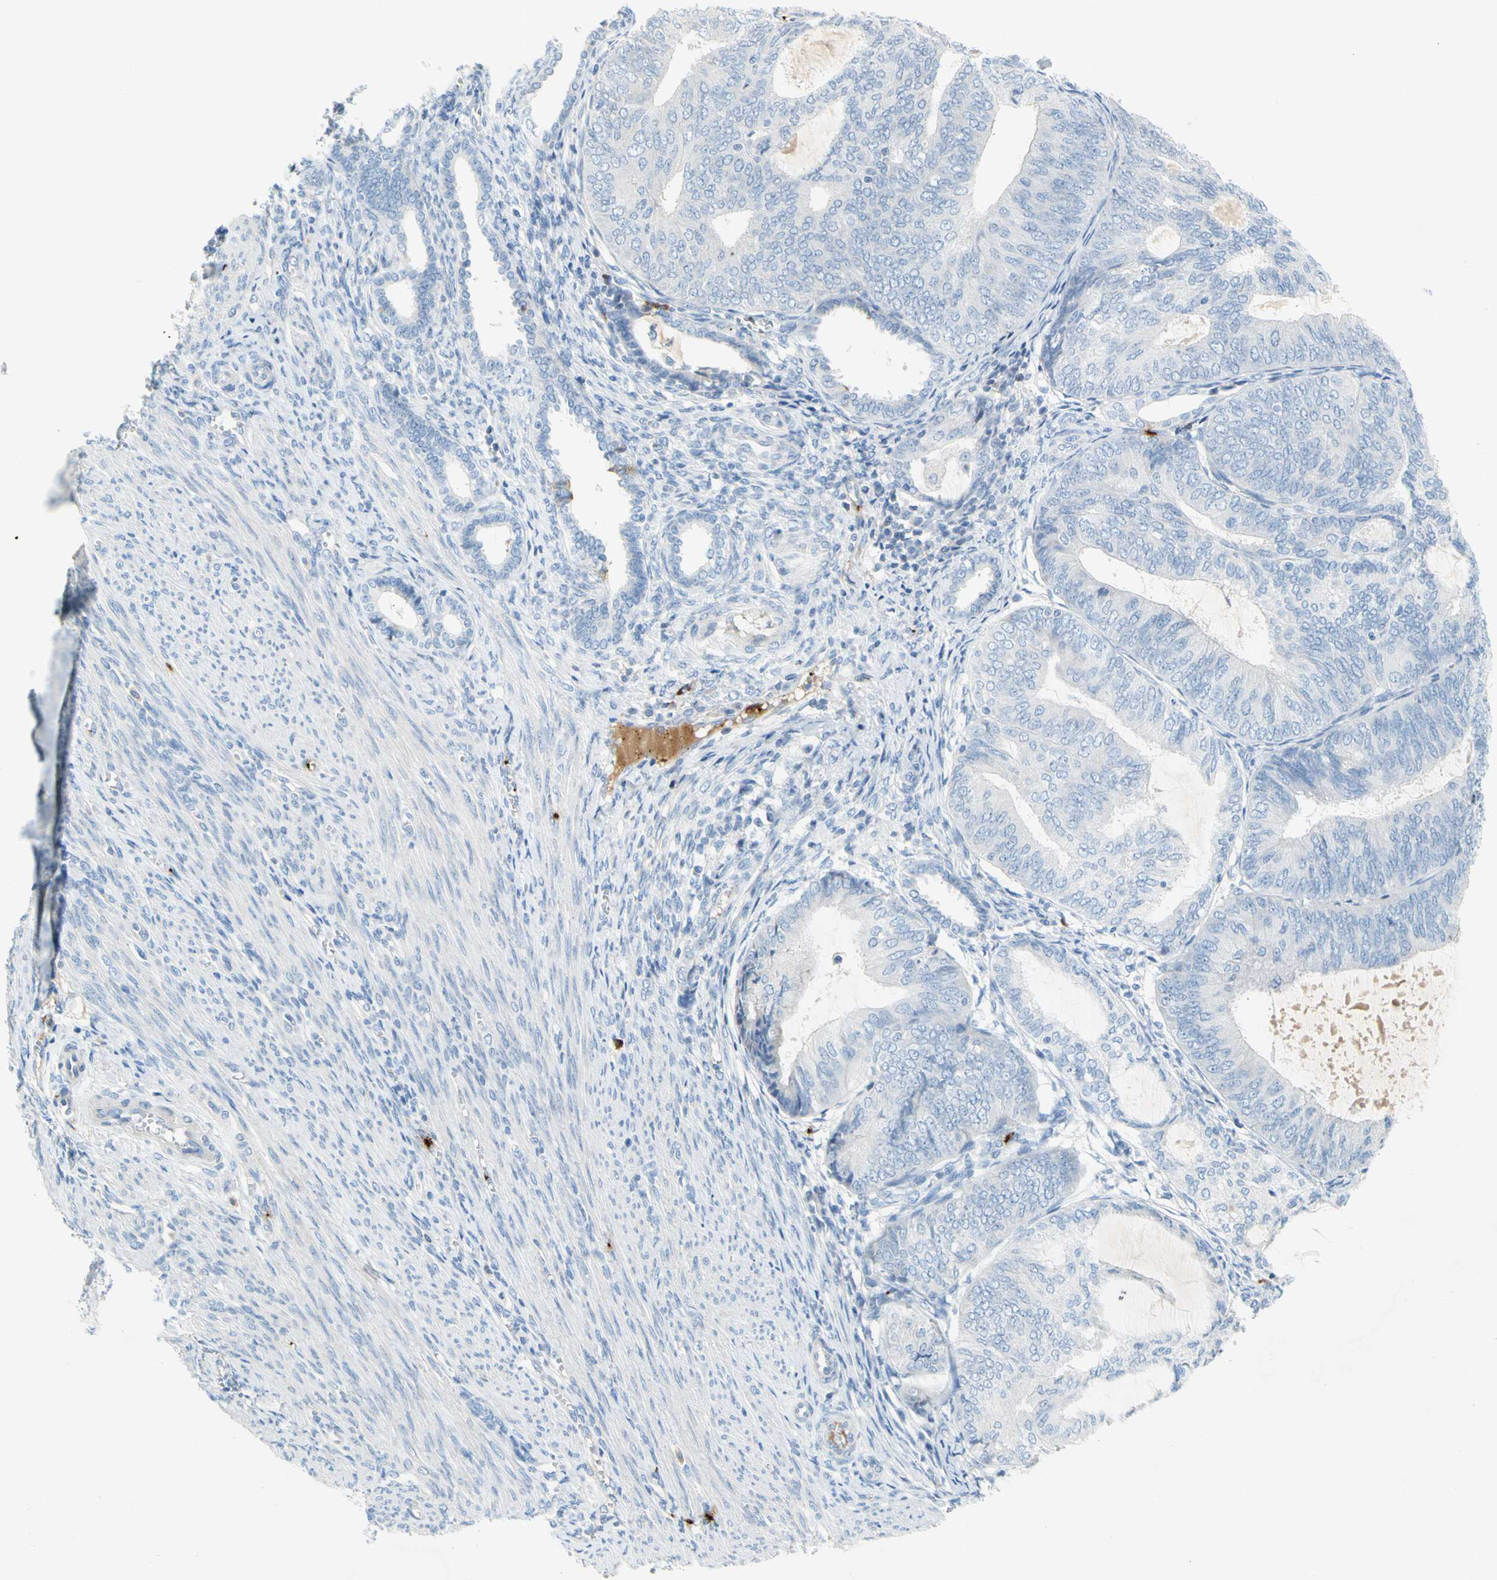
{"staining": {"intensity": "negative", "quantity": "none", "location": "none"}, "tissue": "endometrial cancer", "cell_type": "Tumor cells", "image_type": "cancer", "snomed": [{"axis": "morphology", "description": "Adenocarcinoma, NOS"}, {"axis": "topography", "description": "Endometrium"}], "caption": "IHC of human adenocarcinoma (endometrial) demonstrates no expression in tumor cells.", "gene": "PPBP", "patient": {"sex": "female", "age": 81}}